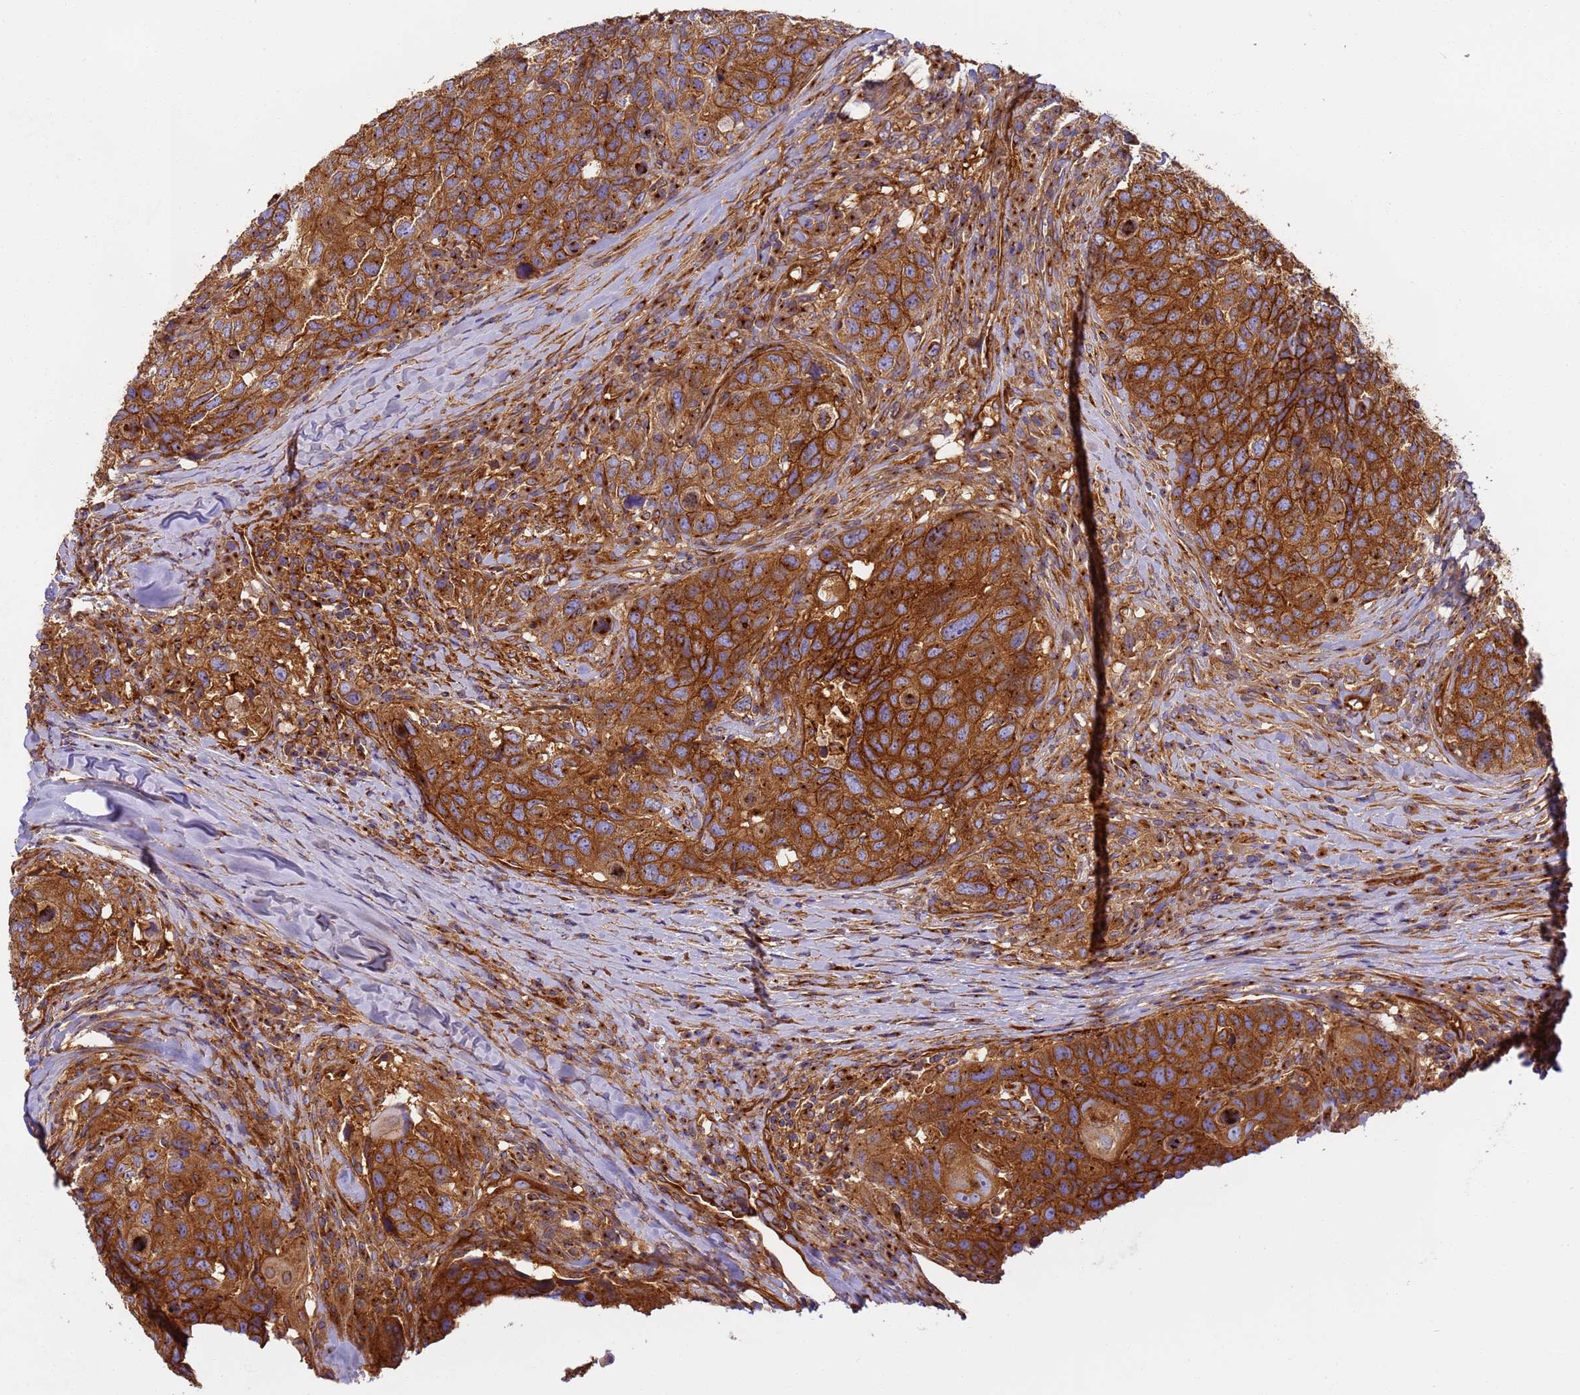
{"staining": {"intensity": "strong", "quantity": ">75%", "location": "cytoplasmic/membranous"}, "tissue": "head and neck cancer", "cell_type": "Tumor cells", "image_type": "cancer", "snomed": [{"axis": "morphology", "description": "Squamous cell carcinoma, NOS"}, {"axis": "topography", "description": "Head-Neck"}], "caption": "Protein expression analysis of human head and neck cancer reveals strong cytoplasmic/membranous expression in about >75% of tumor cells.", "gene": "DYNC1I2", "patient": {"sex": "male", "age": 66}}